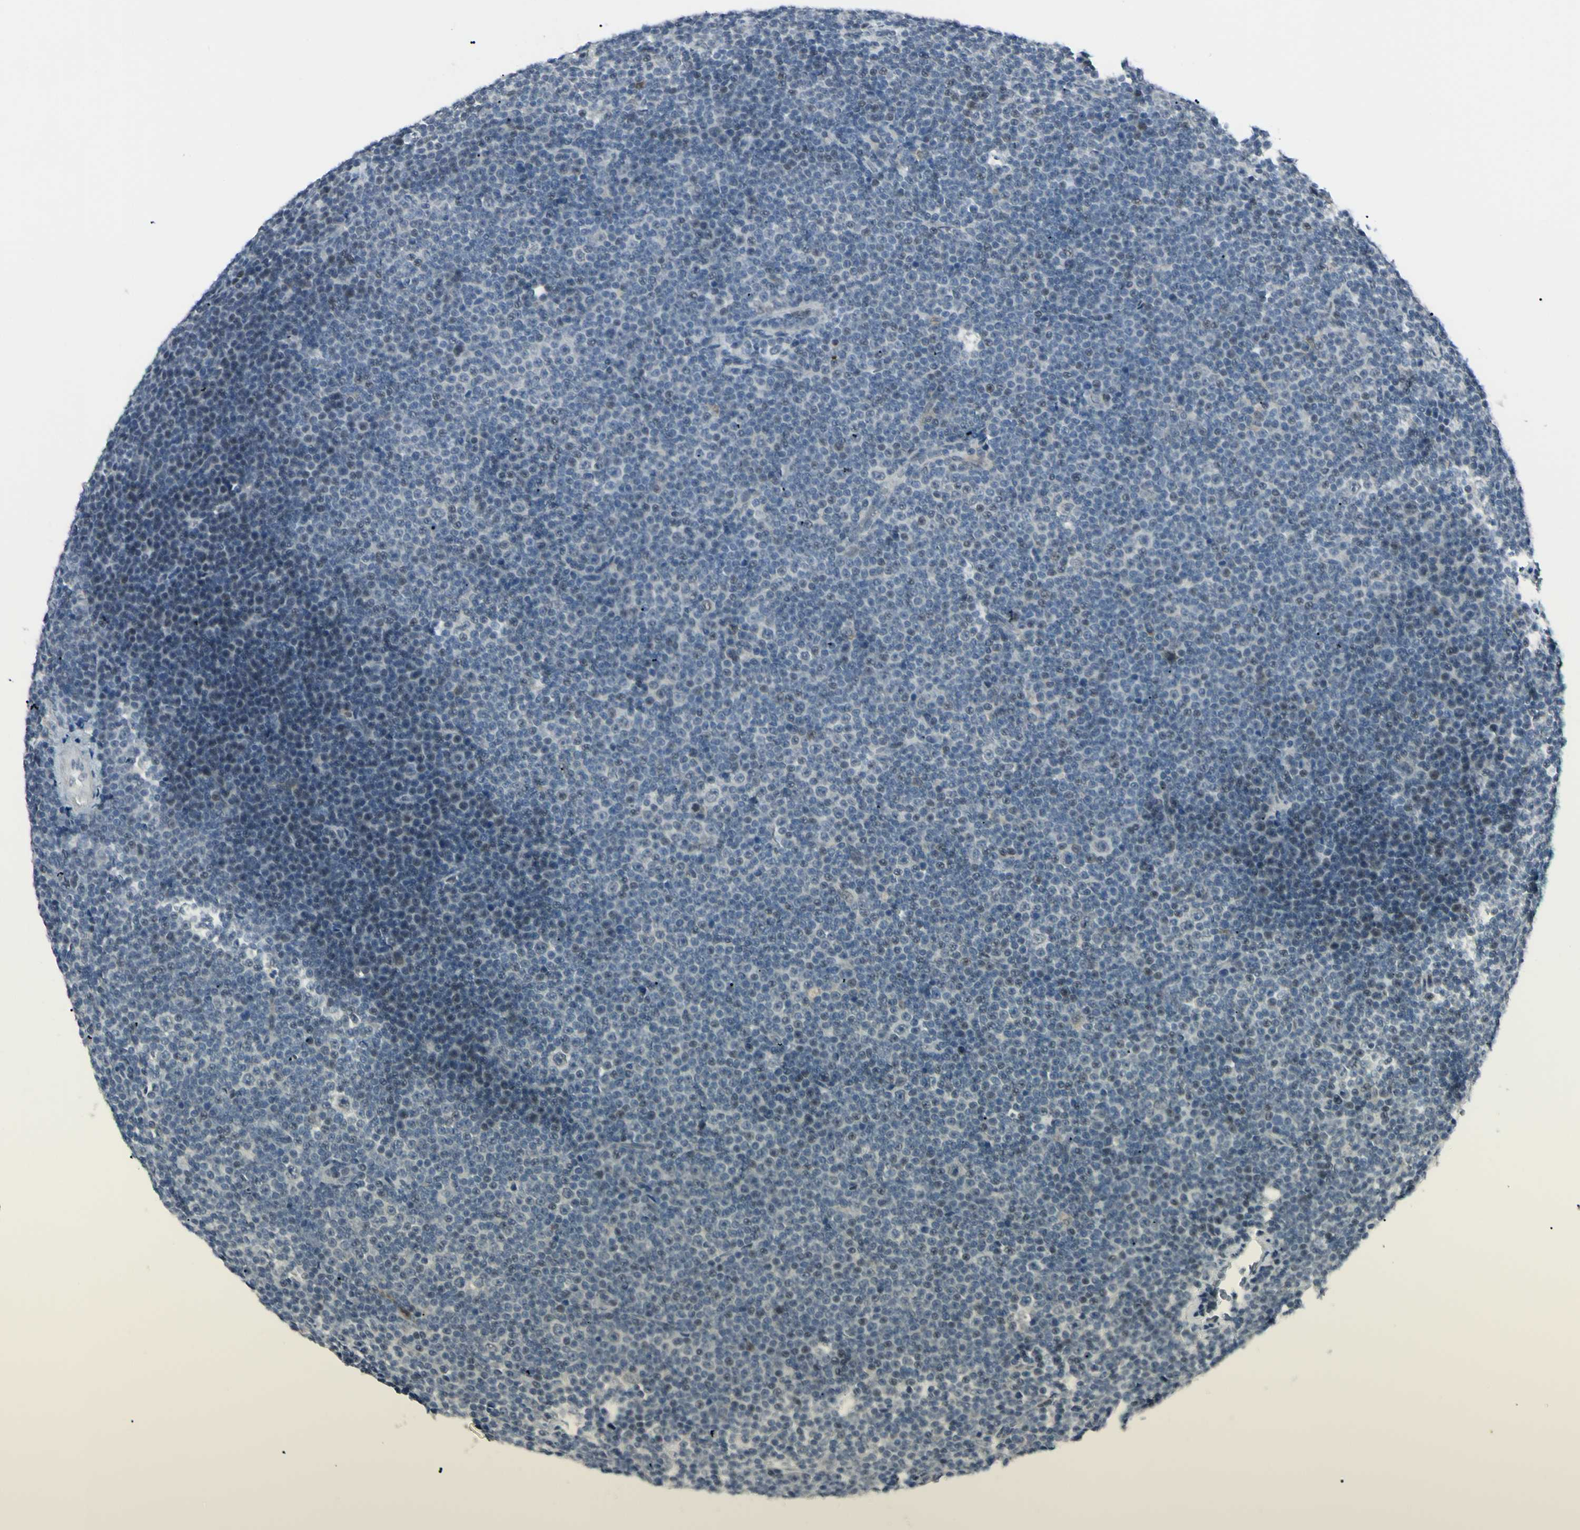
{"staining": {"intensity": "negative", "quantity": "none", "location": "none"}, "tissue": "lymphoma", "cell_type": "Tumor cells", "image_type": "cancer", "snomed": [{"axis": "morphology", "description": "Malignant lymphoma, non-Hodgkin's type, Low grade"}, {"axis": "topography", "description": "Lymph node"}], "caption": "Immunohistochemistry photomicrograph of human malignant lymphoma, non-Hodgkin's type (low-grade) stained for a protein (brown), which reveals no staining in tumor cells. The staining is performed using DAB brown chromogen with nuclei counter-stained in using hematoxylin.", "gene": "ETNK1", "patient": {"sex": "female", "age": 67}}